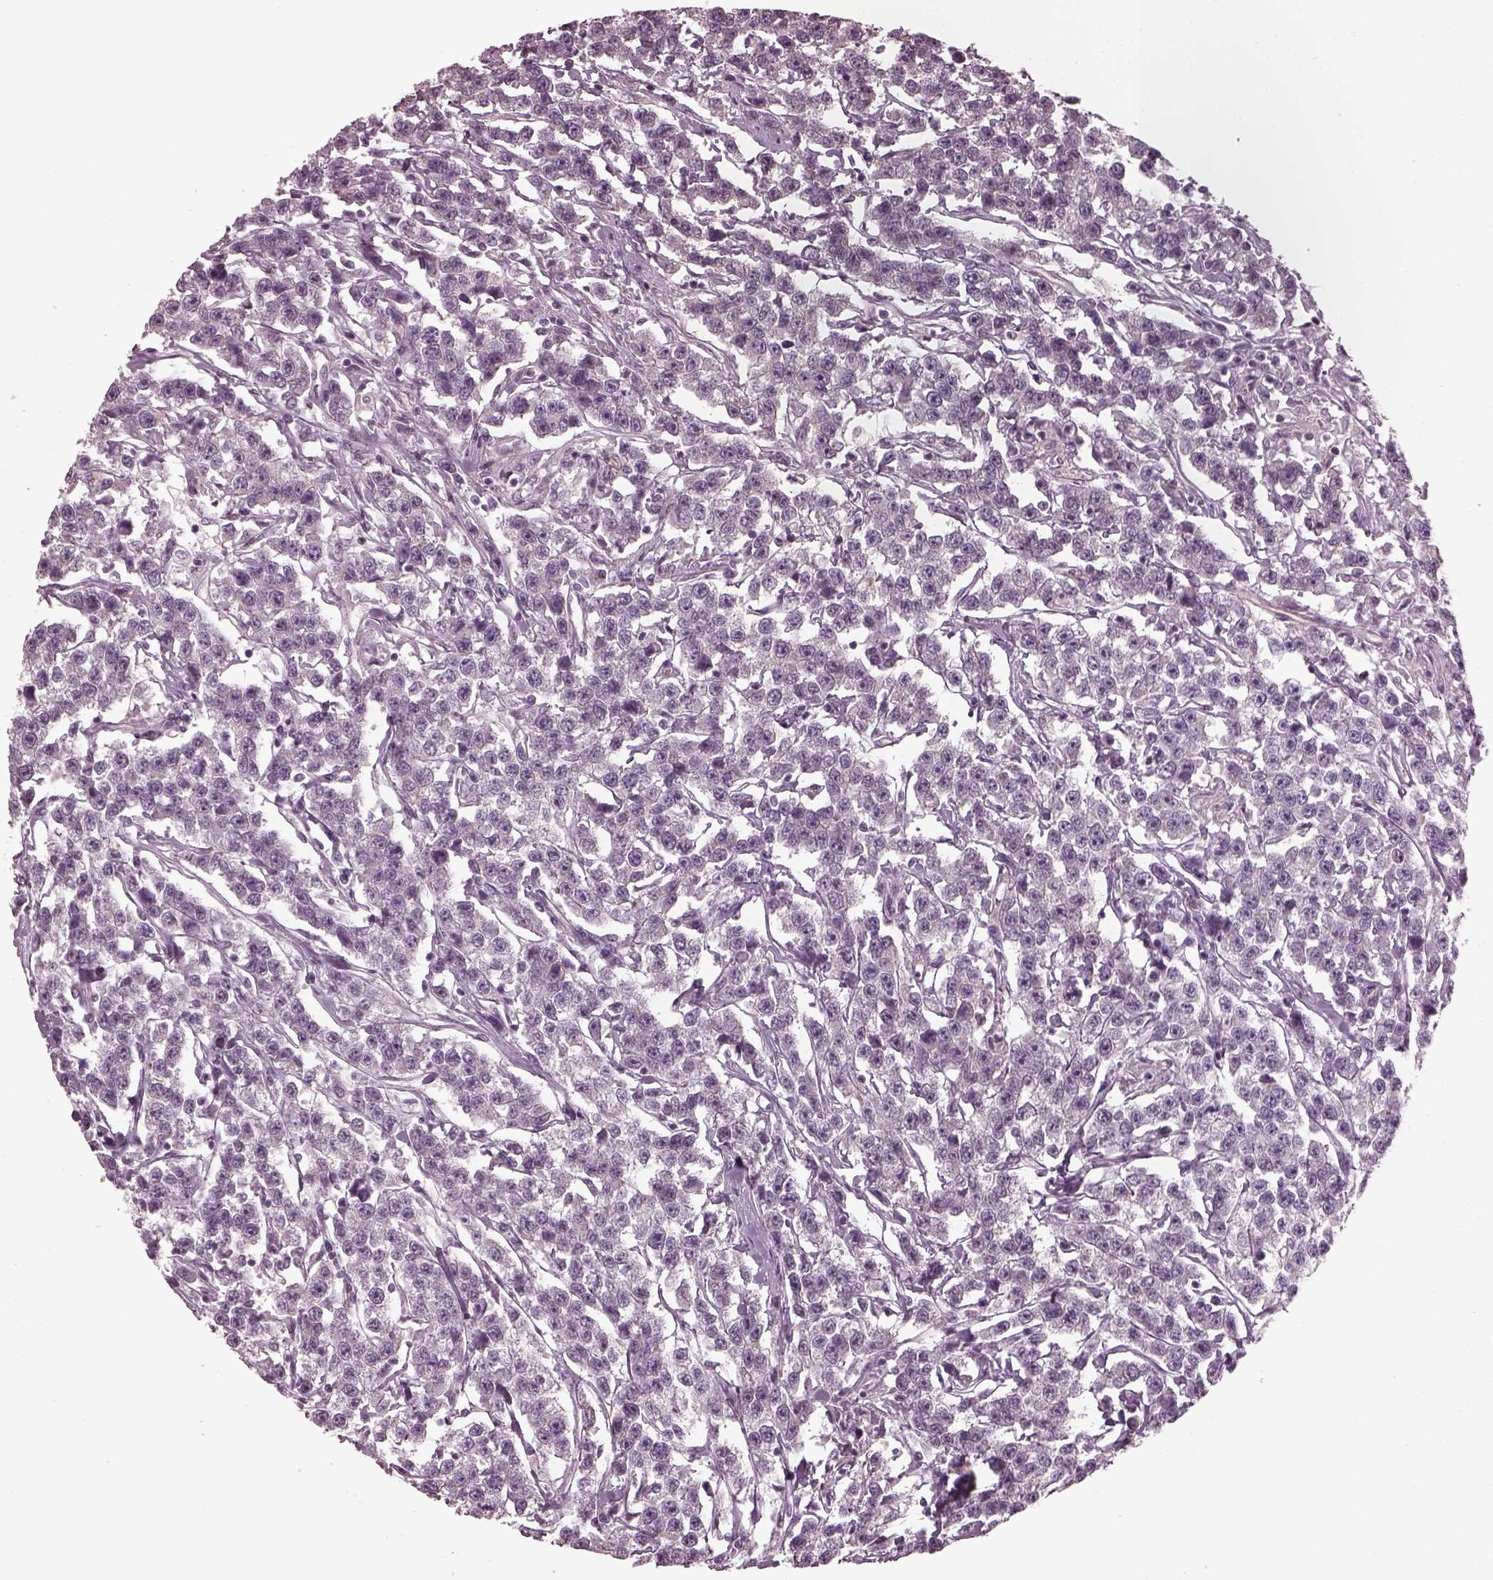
{"staining": {"intensity": "negative", "quantity": "none", "location": "none"}, "tissue": "testis cancer", "cell_type": "Tumor cells", "image_type": "cancer", "snomed": [{"axis": "morphology", "description": "Seminoma, NOS"}, {"axis": "topography", "description": "Testis"}], "caption": "DAB (3,3'-diaminobenzidine) immunohistochemical staining of seminoma (testis) demonstrates no significant staining in tumor cells.", "gene": "ODAD1", "patient": {"sex": "male", "age": 59}}